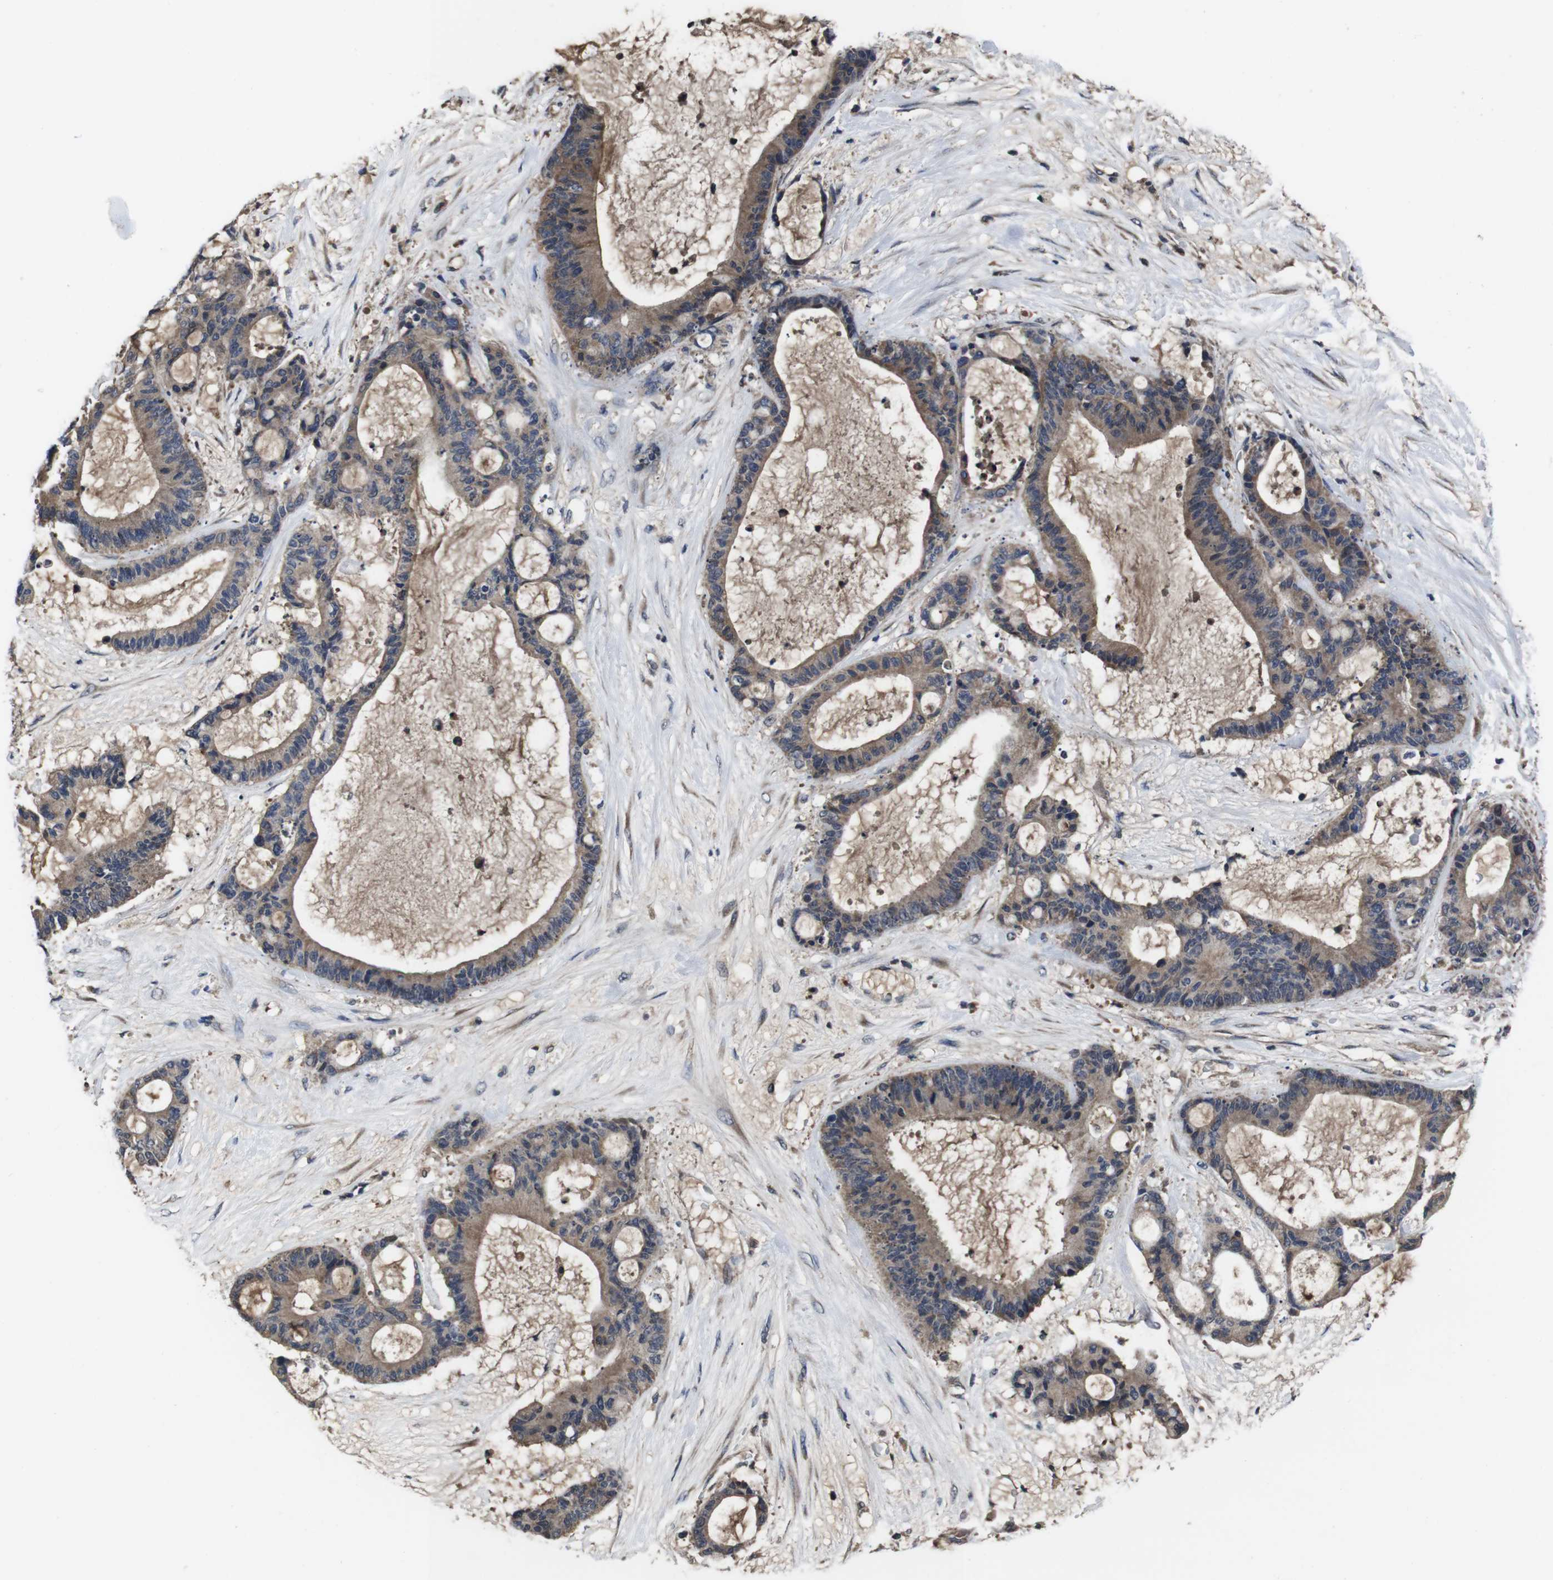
{"staining": {"intensity": "weak", "quantity": ">75%", "location": "cytoplasmic/membranous"}, "tissue": "liver cancer", "cell_type": "Tumor cells", "image_type": "cancer", "snomed": [{"axis": "morphology", "description": "Cholangiocarcinoma"}, {"axis": "topography", "description": "Liver"}], "caption": "Immunohistochemical staining of human liver cancer demonstrates low levels of weak cytoplasmic/membranous protein expression in about >75% of tumor cells.", "gene": "CXCL11", "patient": {"sex": "female", "age": 73}}